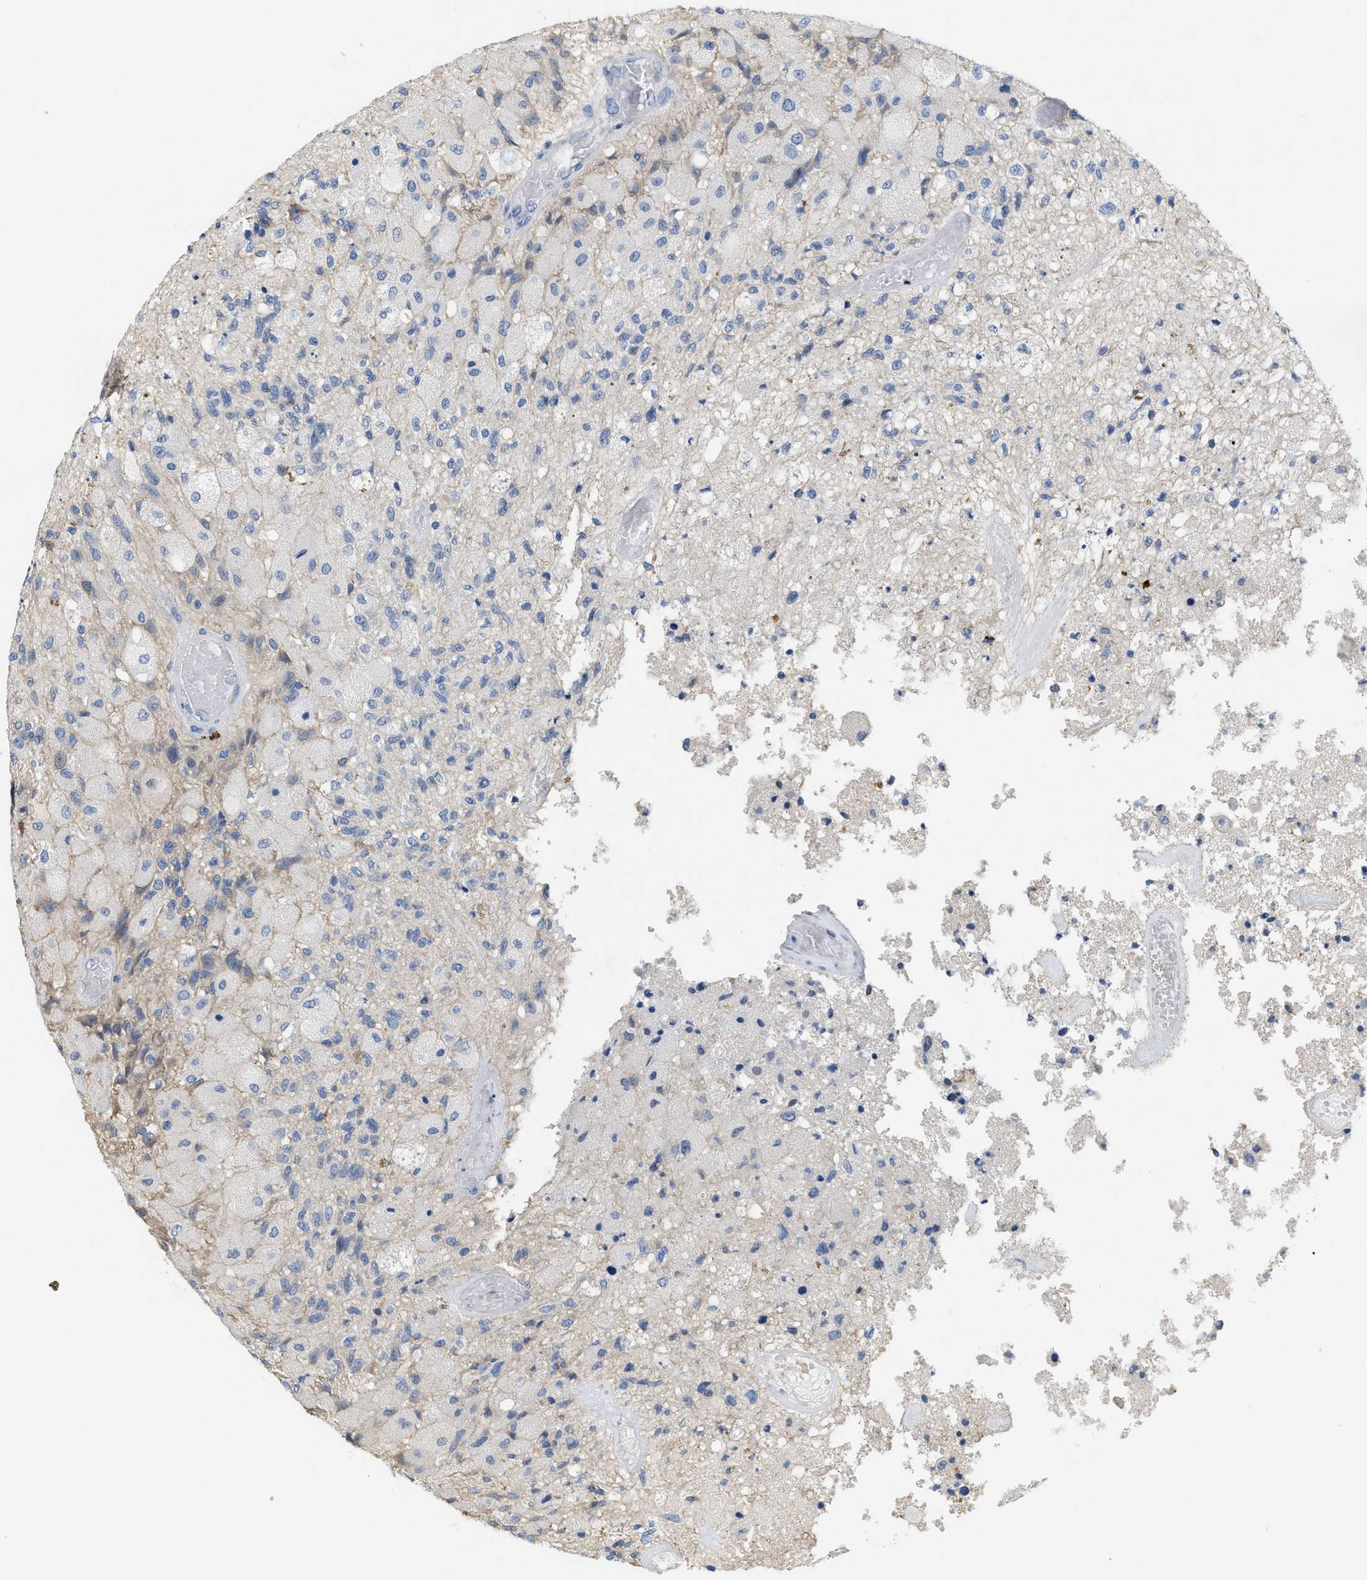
{"staining": {"intensity": "negative", "quantity": "none", "location": "none"}, "tissue": "glioma", "cell_type": "Tumor cells", "image_type": "cancer", "snomed": [{"axis": "morphology", "description": "Normal tissue, NOS"}, {"axis": "morphology", "description": "Glioma, malignant, High grade"}, {"axis": "topography", "description": "Cerebral cortex"}], "caption": "This is an IHC micrograph of high-grade glioma (malignant). There is no expression in tumor cells.", "gene": "CPA2", "patient": {"sex": "male", "age": 77}}